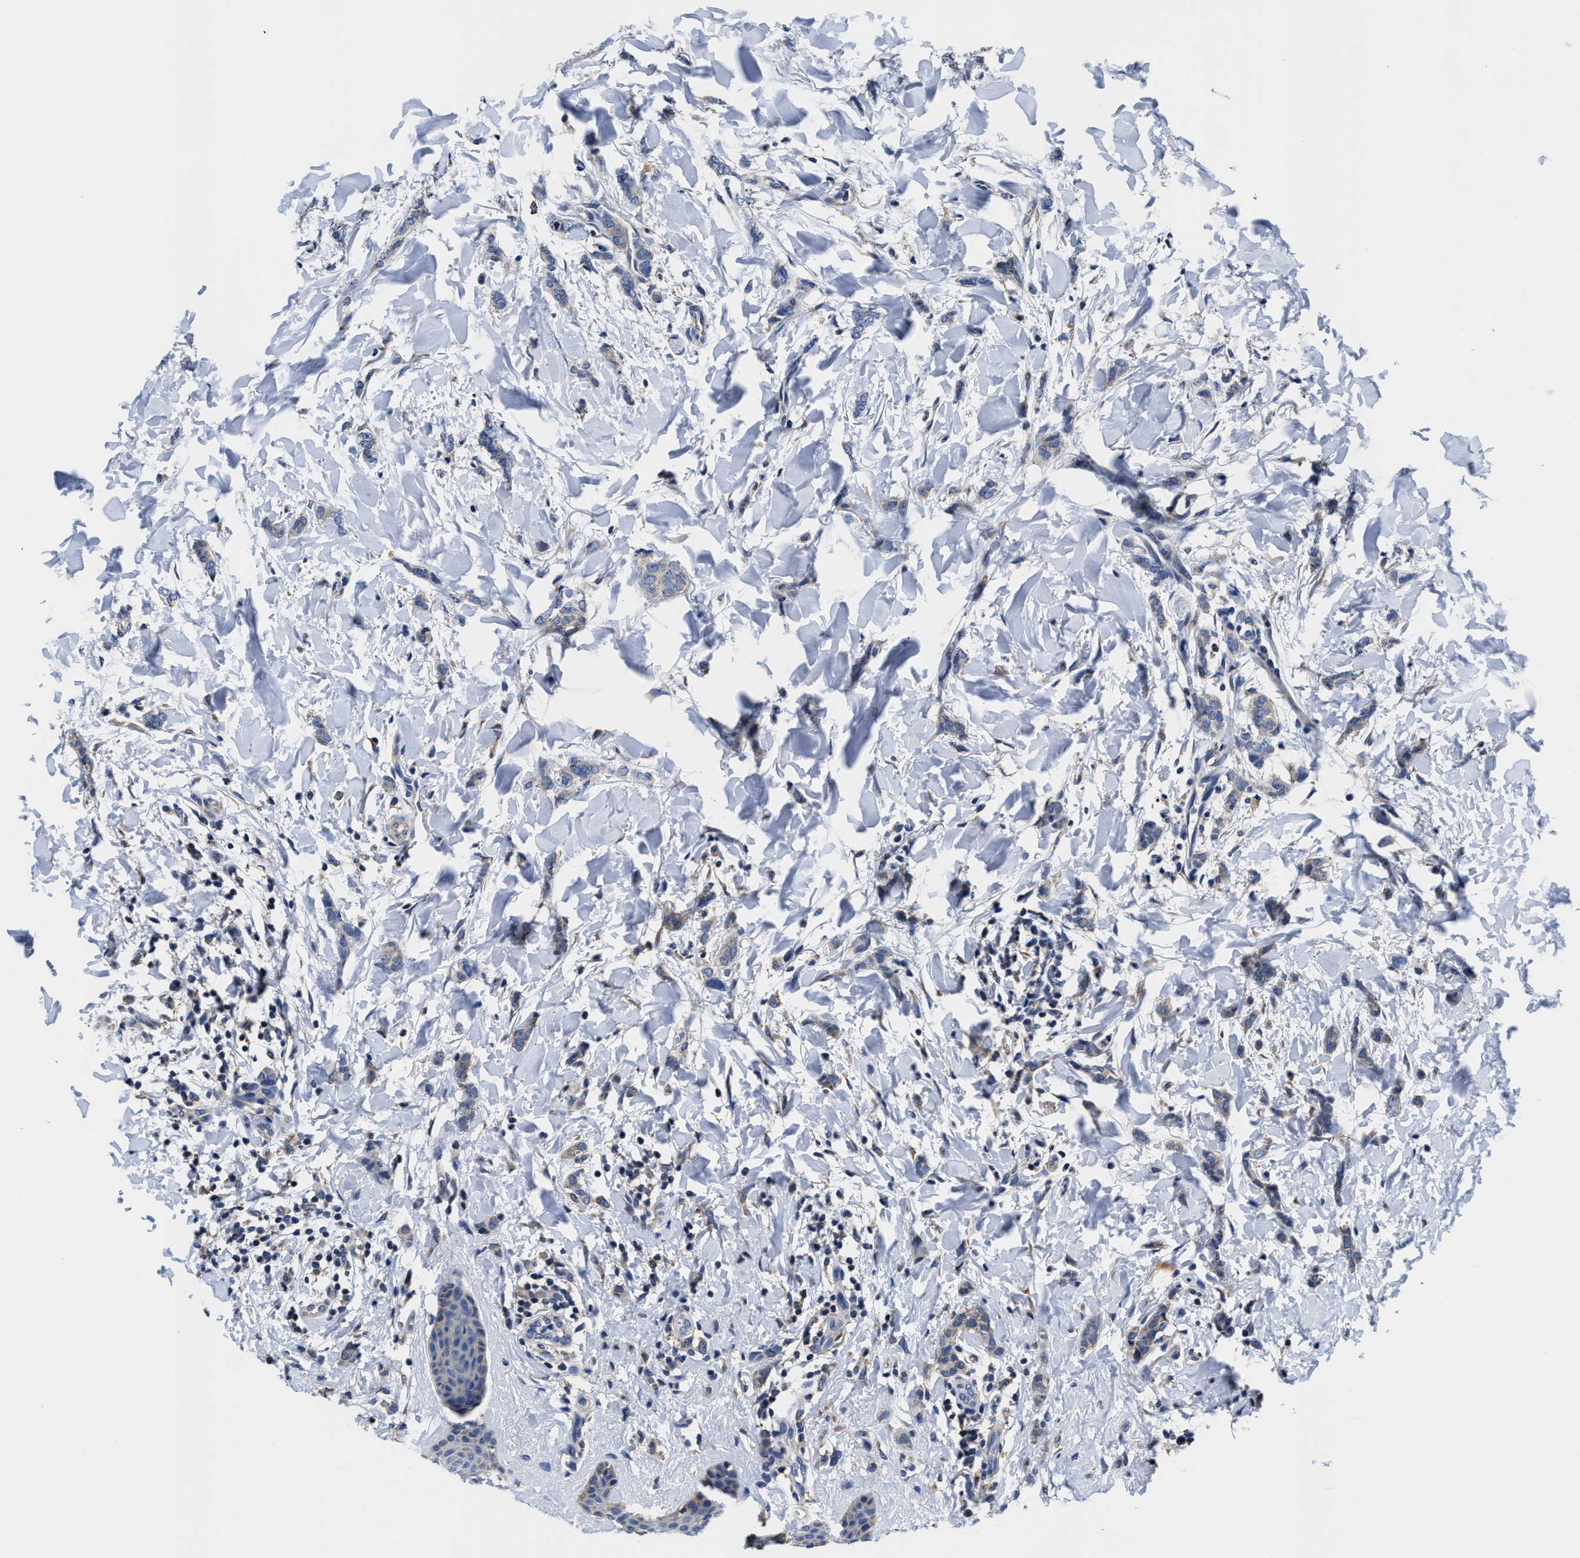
{"staining": {"intensity": "negative", "quantity": "none", "location": "none"}, "tissue": "breast cancer", "cell_type": "Tumor cells", "image_type": "cancer", "snomed": [{"axis": "morphology", "description": "Lobular carcinoma"}, {"axis": "topography", "description": "Skin"}, {"axis": "topography", "description": "Breast"}], "caption": "Tumor cells show no significant staining in breast cancer. (DAB immunohistochemistry visualized using brightfield microscopy, high magnification).", "gene": "SRPK2", "patient": {"sex": "female", "age": 46}}